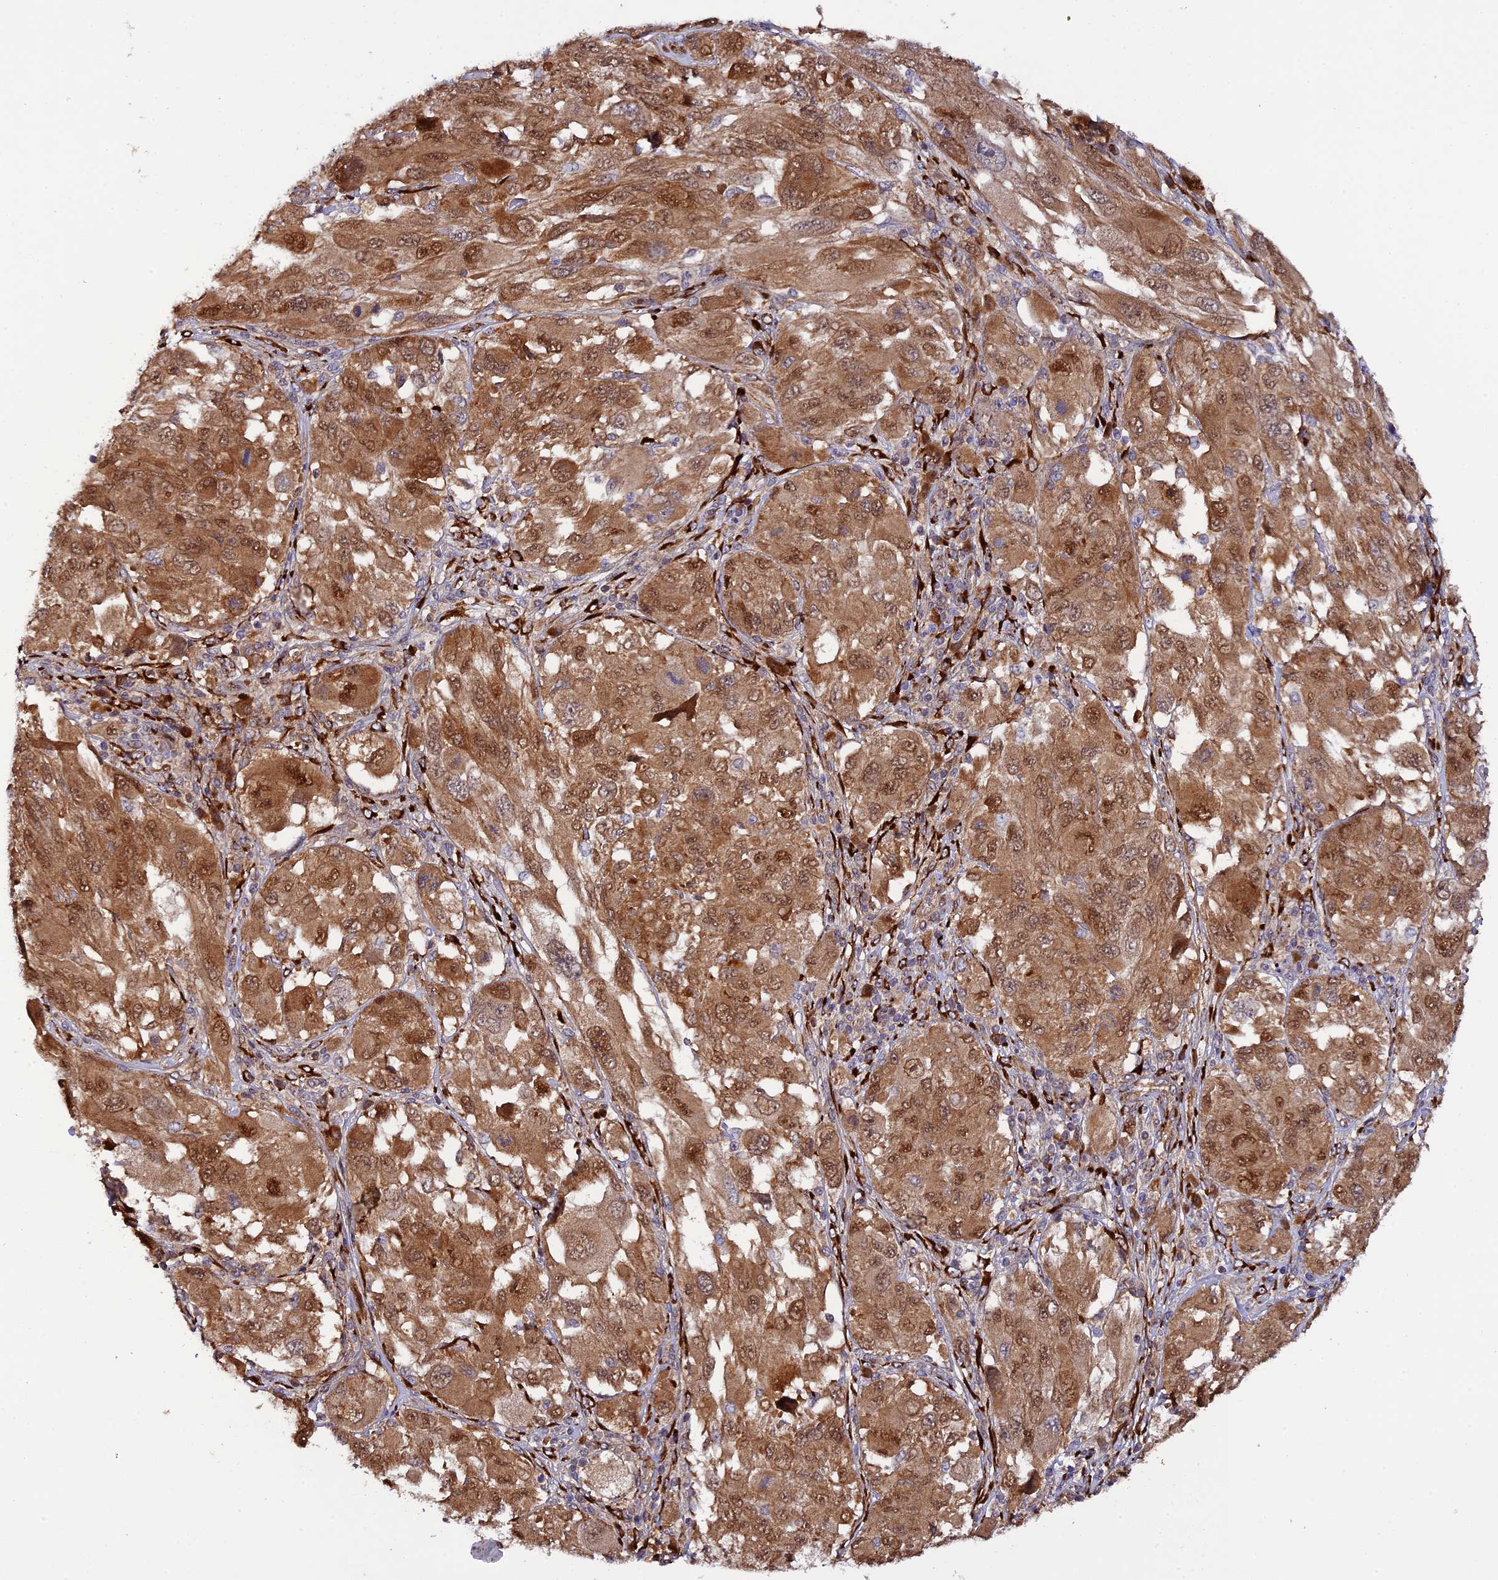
{"staining": {"intensity": "moderate", "quantity": ">75%", "location": "cytoplasmic/membranous,nuclear"}, "tissue": "melanoma", "cell_type": "Tumor cells", "image_type": "cancer", "snomed": [{"axis": "morphology", "description": "Malignant melanoma, NOS"}, {"axis": "topography", "description": "Skin"}], "caption": "This image shows IHC staining of malignant melanoma, with medium moderate cytoplasmic/membranous and nuclear staining in approximately >75% of tumor cells.", "gene": "P3H3", "patient": {"sex": "female", "age": 91}}